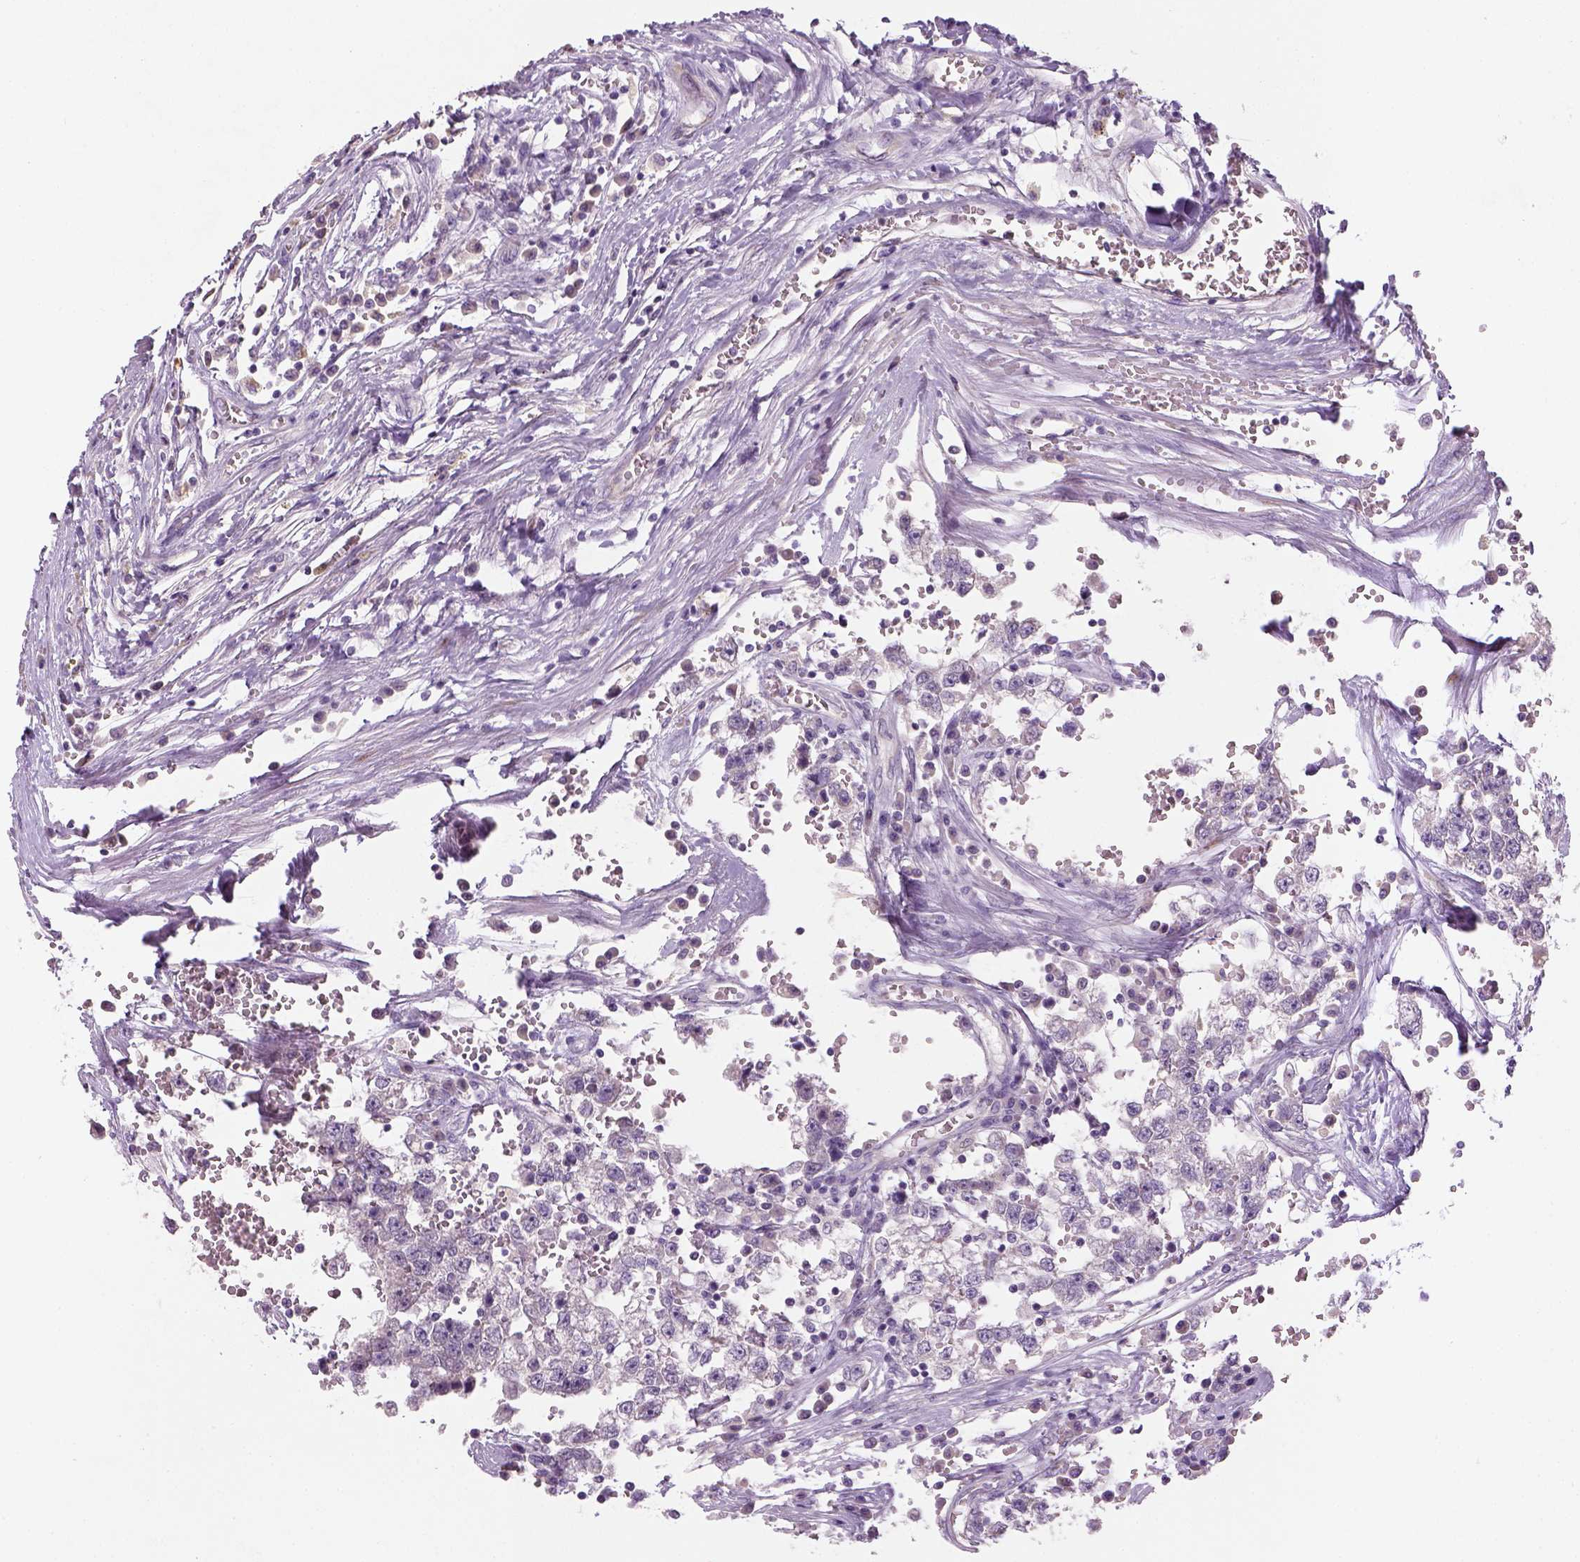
{"staining": {"intensity": "negative", "quantity": "none", "location": "none"}, "tissue": "testis cancer", "cell_type": "Tumor cells", "image_type": "cancer", "snomed": [{"axis": "morphology", "description": "Normal tissue, NOS"}, {"axis": "morphology", "description": "Seminoma, NOS"}, {"axis": "topography", "description": "Testis"}, {"axis": "topography", "description": "Epididymis"}], "caption": "A histopathology image of human testis cancer (seminoma) is negative for staining in tumor cells.", "gene": "NUDT6", "patient": {"sex": "male", "age": 34}}